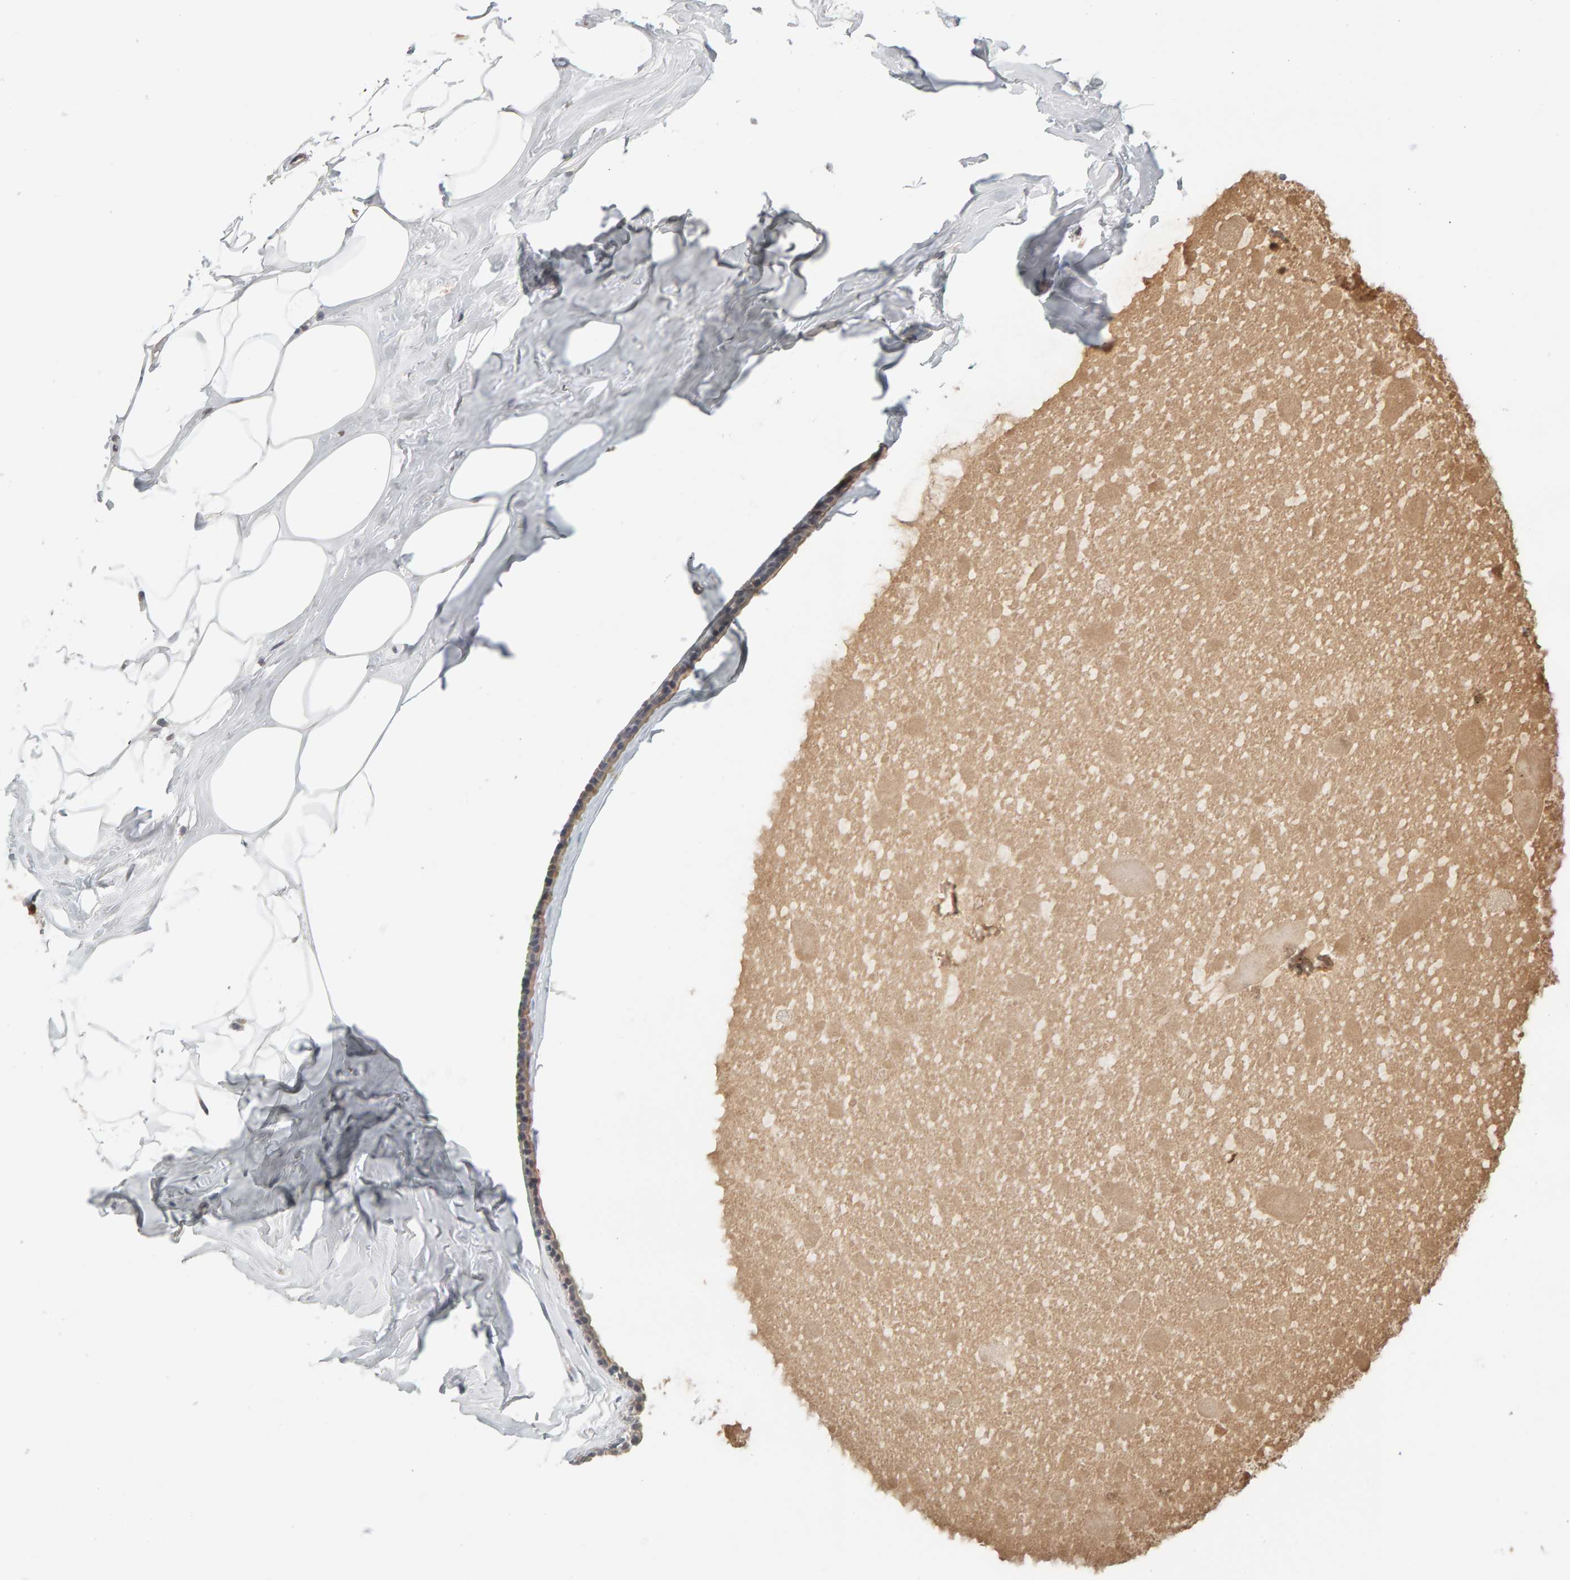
{"staining": {"intensity": "negative", "quantity": "none", "location": "none"}, "tissue": "adipose tissue", "cell_type": "Adipocytes", "image_type": "normal", "snomed": [{"axis": "morphology", "description": "Normal tissue, NOS"}, {"axis": "morphology", "description": "Fibrosis, NOS"}, {"axis": "topography", "description": "Breast"}, {"axis": "topography", "description": "Adipose tissue"}], "caption": "Photomicrograph shows no protein staining in adipocytes of benign adipose tissue. The staining was performed using DAB (3,3'-diaminobenzidine) to visualize the protein expression in brown, while the nuclei were stained in blue with hematoxylin (Magnification: 20x).", "gene": "TEFM", "patient": {"sex": "female", "age": 39}}